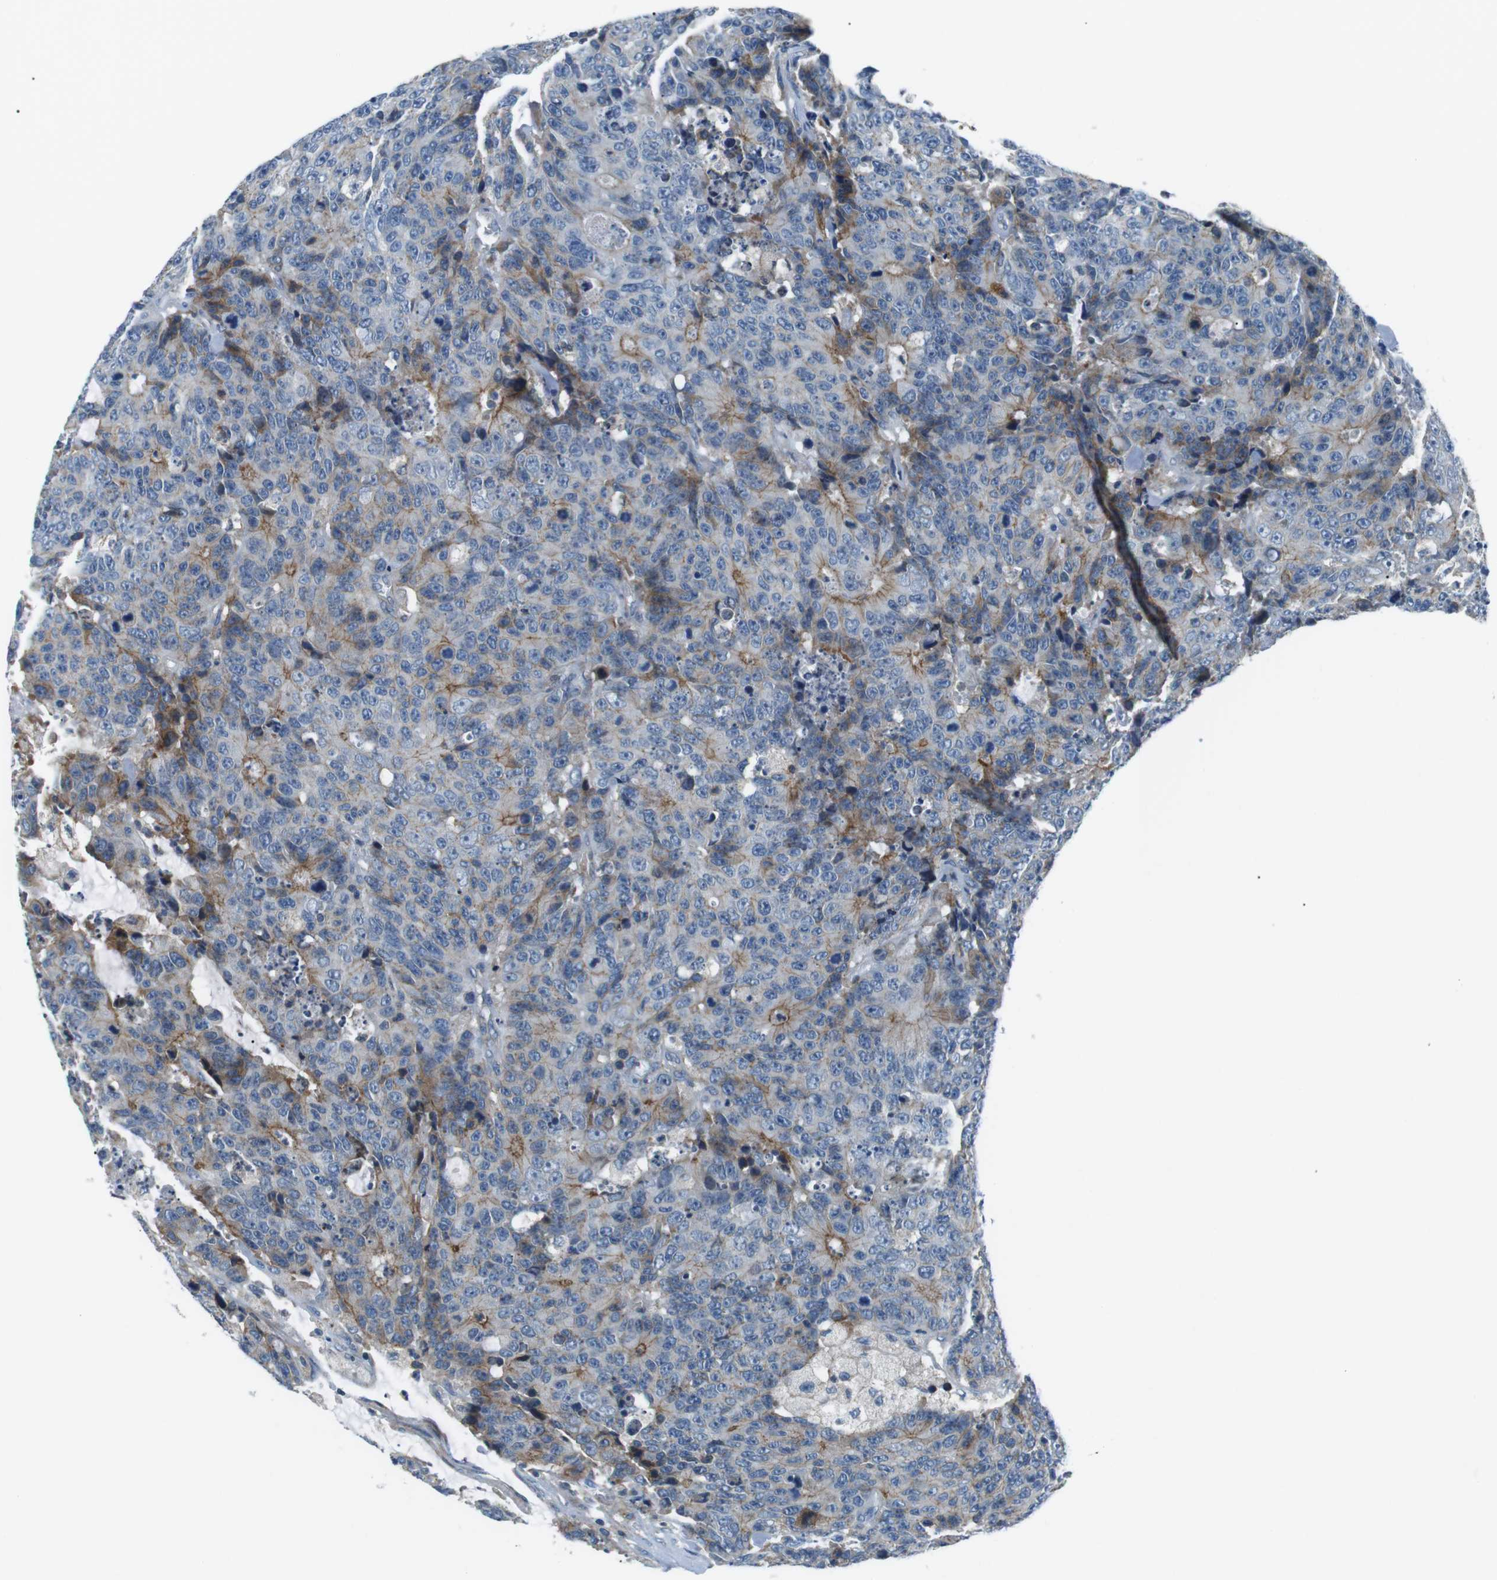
{"staining": {"intensity": "moderate", "quantity": "<25%", "location": "cytoplasmic/membranous"}, "tissue": "colorectal cancer", "cell_type": "Tumor cells", "image_type": "cancer", "snomed": [{"axis": "morphology", "description": "Adenocarcinoma, NOS"}, {"axis": "topography", "description": "Colon"}], "caption": "Protein analysis of colorectal adenocarcinoma tissue exhibits moderate cytoplasmic/membranous expression in about <25% of tumor cells.", "gene": "ARVCF", "patient": {"sex": "female", "age": 86}}